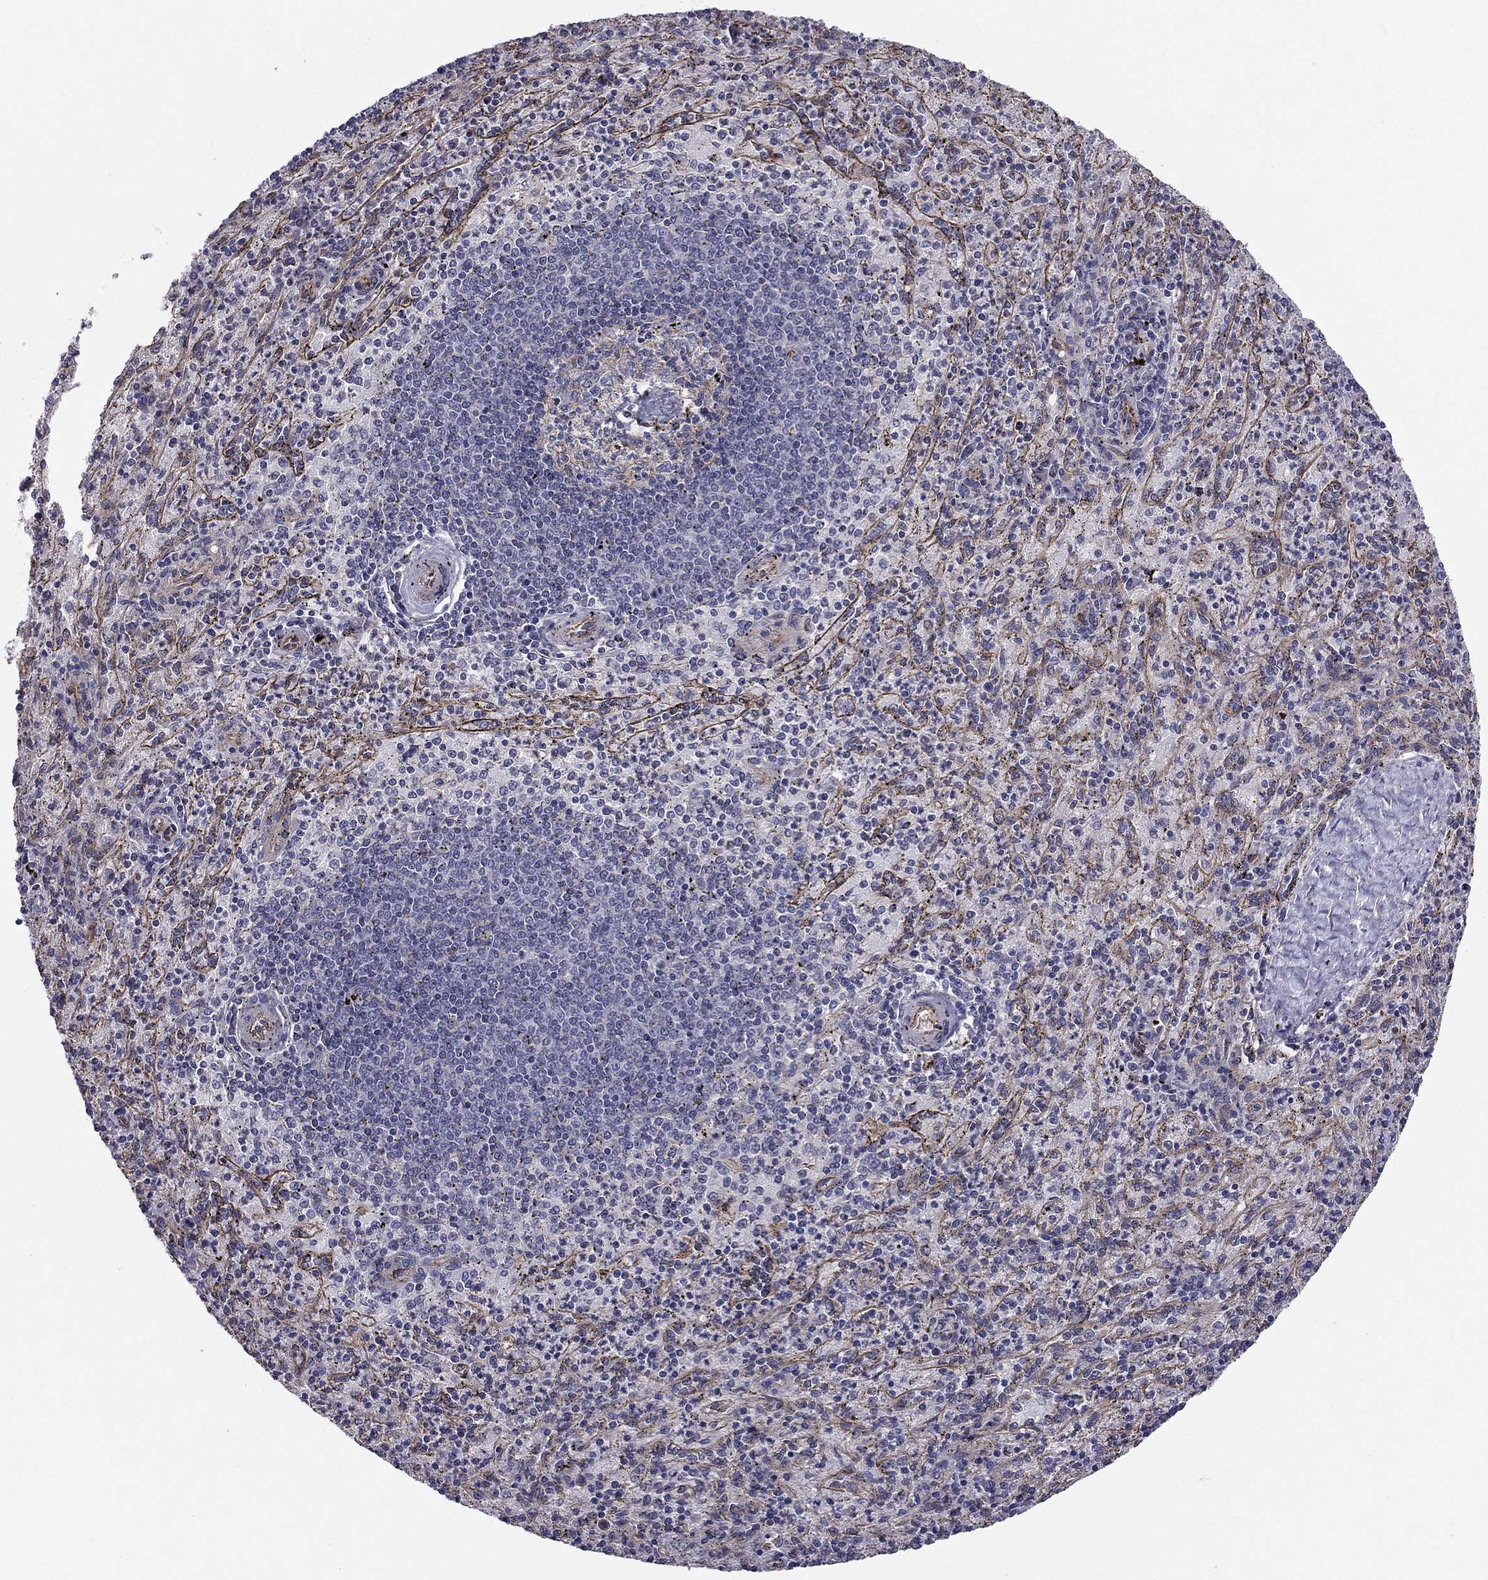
{"staining": {"intensity": "moderate", "quantity": "<25%", "location": "cytoplasmic/membranous"}, "tissue": "spleen", "cell_type": "Cells in red pulp", "image_type": "normal", "snomed": [{"axis": "morphology", "description": "Normal tissue, NOS"}, {"axis": "topography", "description": "Spleen"}], "caption": "Immunohistochemistry (IHC) of unremarkable spleen shows low levels of moderate cytoplasmic/membranous expression in about <25% of cells in red pulp. Using DAB (brown) and hematoxylin (blue) stains, captured at high magnification using brightfield microscopy.", "gene": "SHMT1", "patient": {"sex": "male", "age": 60}}